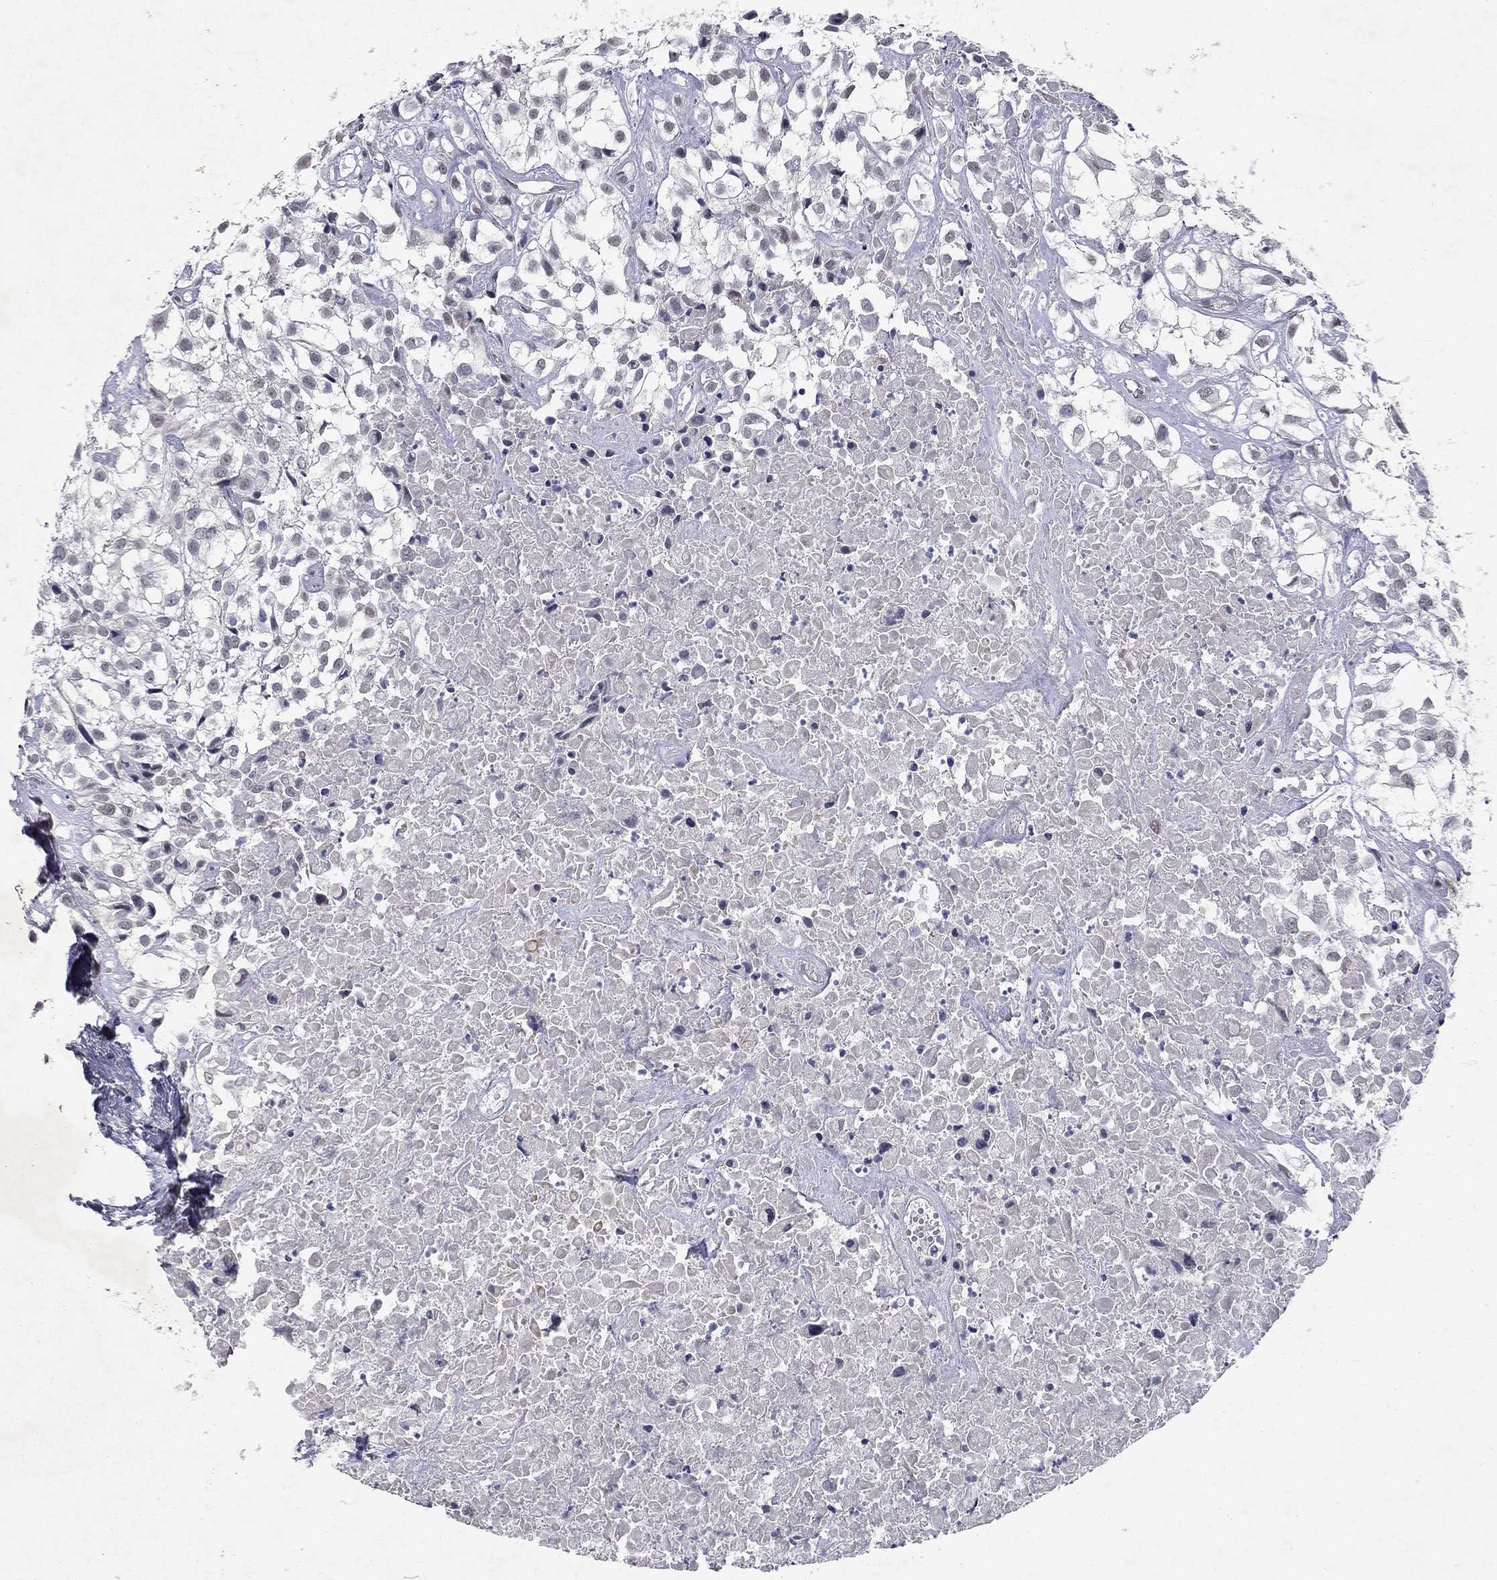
{"staining": {"intensity": "negative", "quantity": "none", "location": "none"}, "tissue": "urothelial cancer", "cell_type": "Tumor cells", "image_type": "cancer", "snomed": [{"axis": "morphology", "description": "Urothelial carcinoma, High grade"}, {"axis": "topography", "description": "Urinary bladder"}], "caption": "A high-resolution histopathology image shows IHC staining of urothelial cancer, which reveals no significant expression in tumor cells.", "gene": "RBFOX1", "patient": {"sex": "male", "age": 56}}